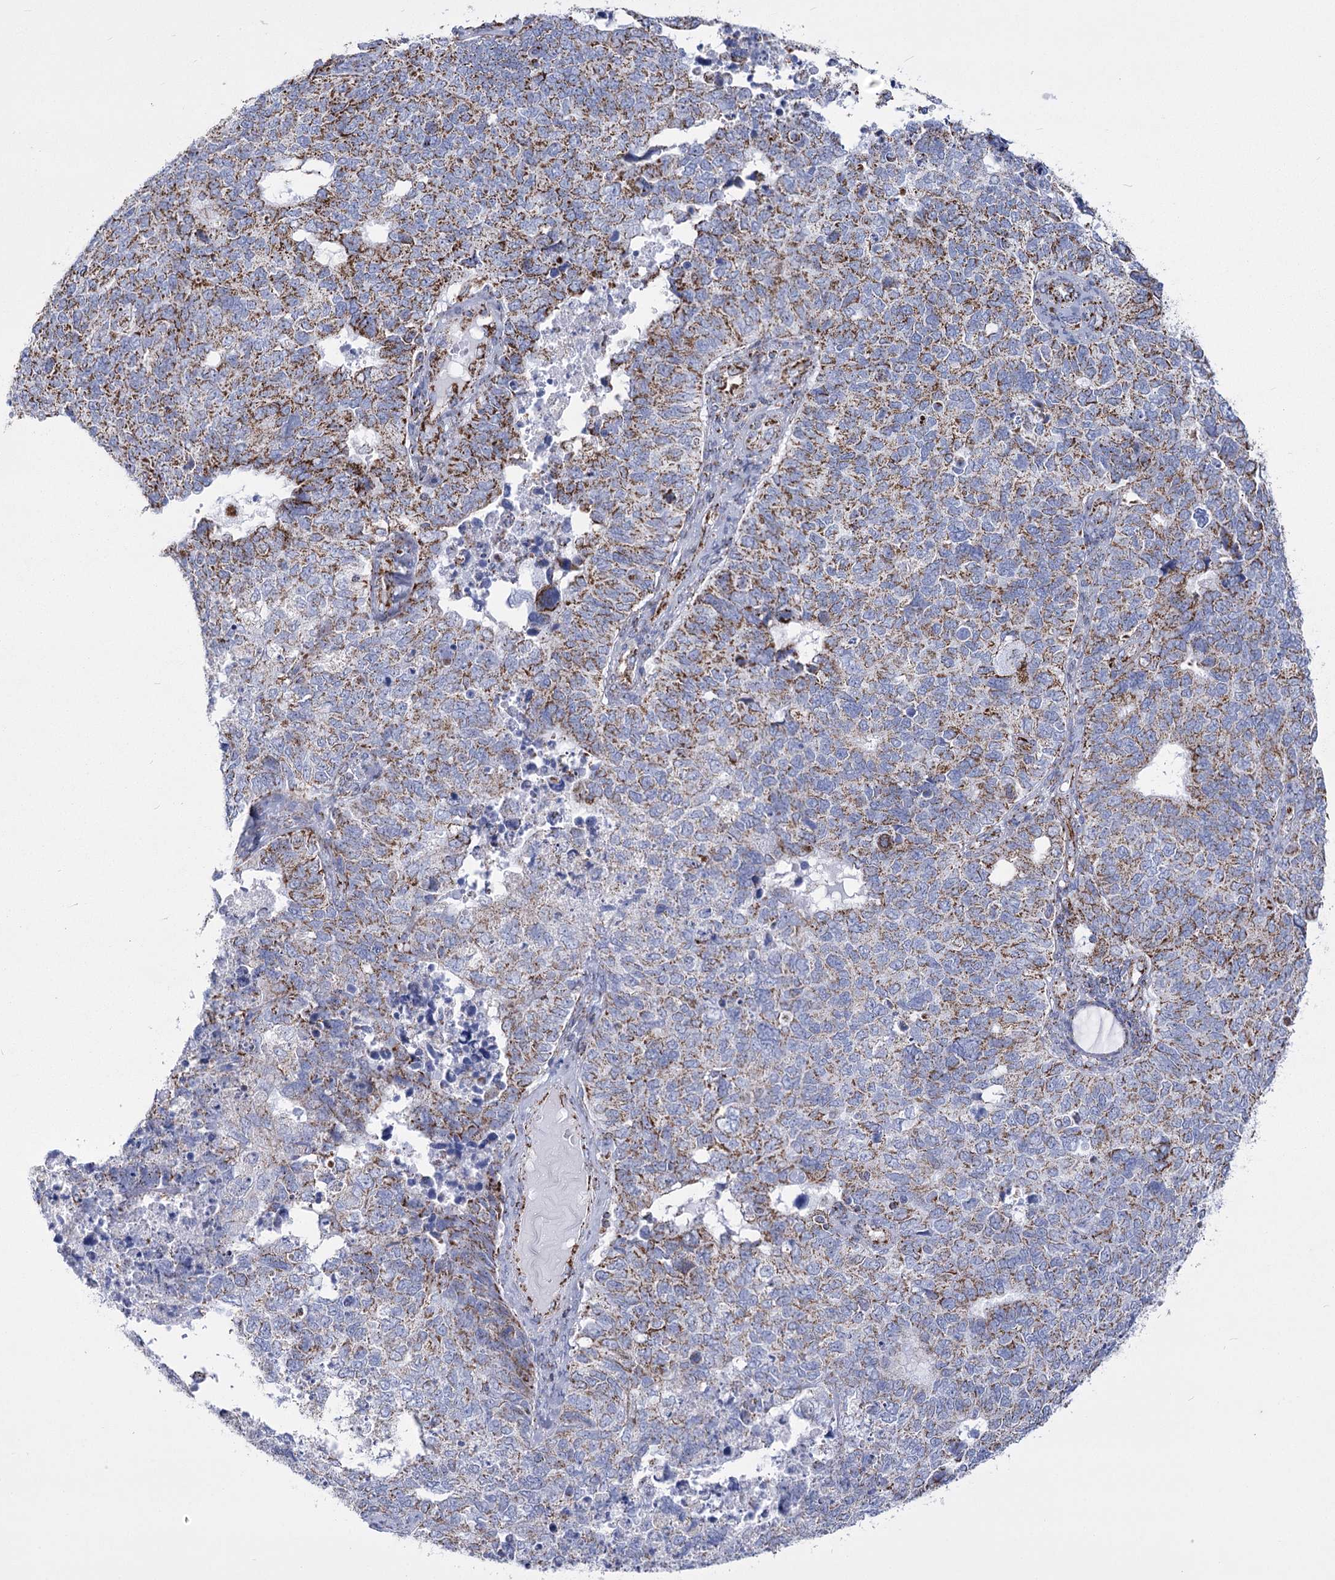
{"staining": {"intensity": "moderate", "quantity": "25%-75%", "location": "cytoplasmic/membranous"}, "tissue": "cervical cancer", "cell_type": "Tumor cells", "image_type": "cancer", "snomed": [{"axis": "morphology", "description": "Squamous cell carcinoma, NOS"}, {"axis": "topography", "description": "Cervix"}], "caption": "Tumor cells display medium levels of moderate cytoplasmic/membranous positivity in approximately 25%-75% of cells in human cervical cancer.", "gene": "PDHB", "patient": {"sex": "female", "age": 63}}